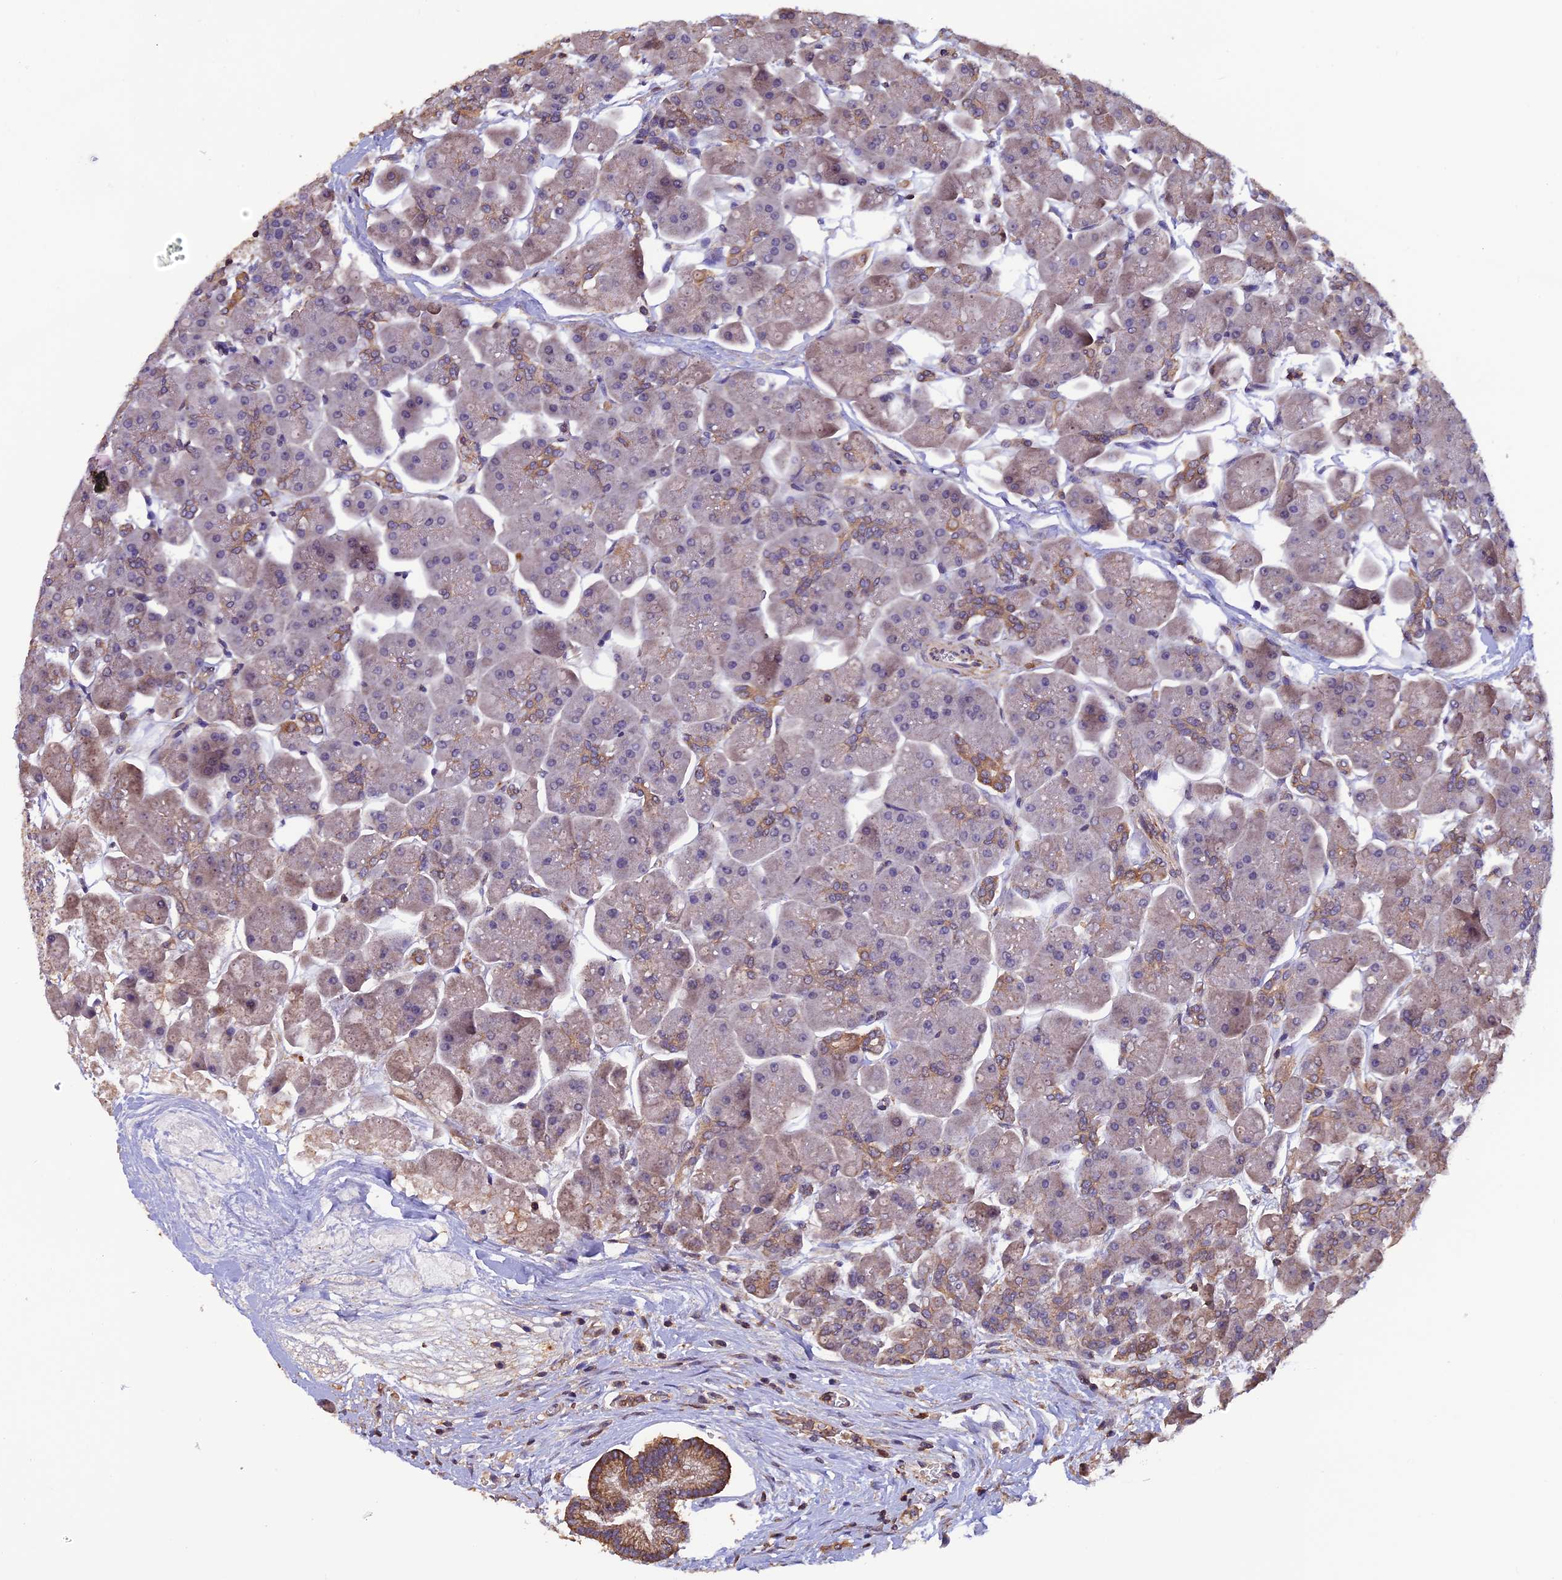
{"staining": {"intensity": "moderate", "quantity": "<25%", "location": "cytoplasmic/membranous"}, "tissue": "pancreas", "cell_type": "Exocrine glandular cells", "image_type": "normal", "snomed": [{"axis": "morphology", "description": "Normal tissue, NOS"}, {"axis": "topography", "description": "Pancreas"}], "caption": "Pancreas was stained to show a protein in brown. There is low levels of moderate cytoplasmic/membranous positivity in about <25% of exocrine glandular cells. (DAB IHC with brightfield microscopy, high magnification).", "gene": "PKD2L2", "patient": {"sex": "male", "age": 66}}